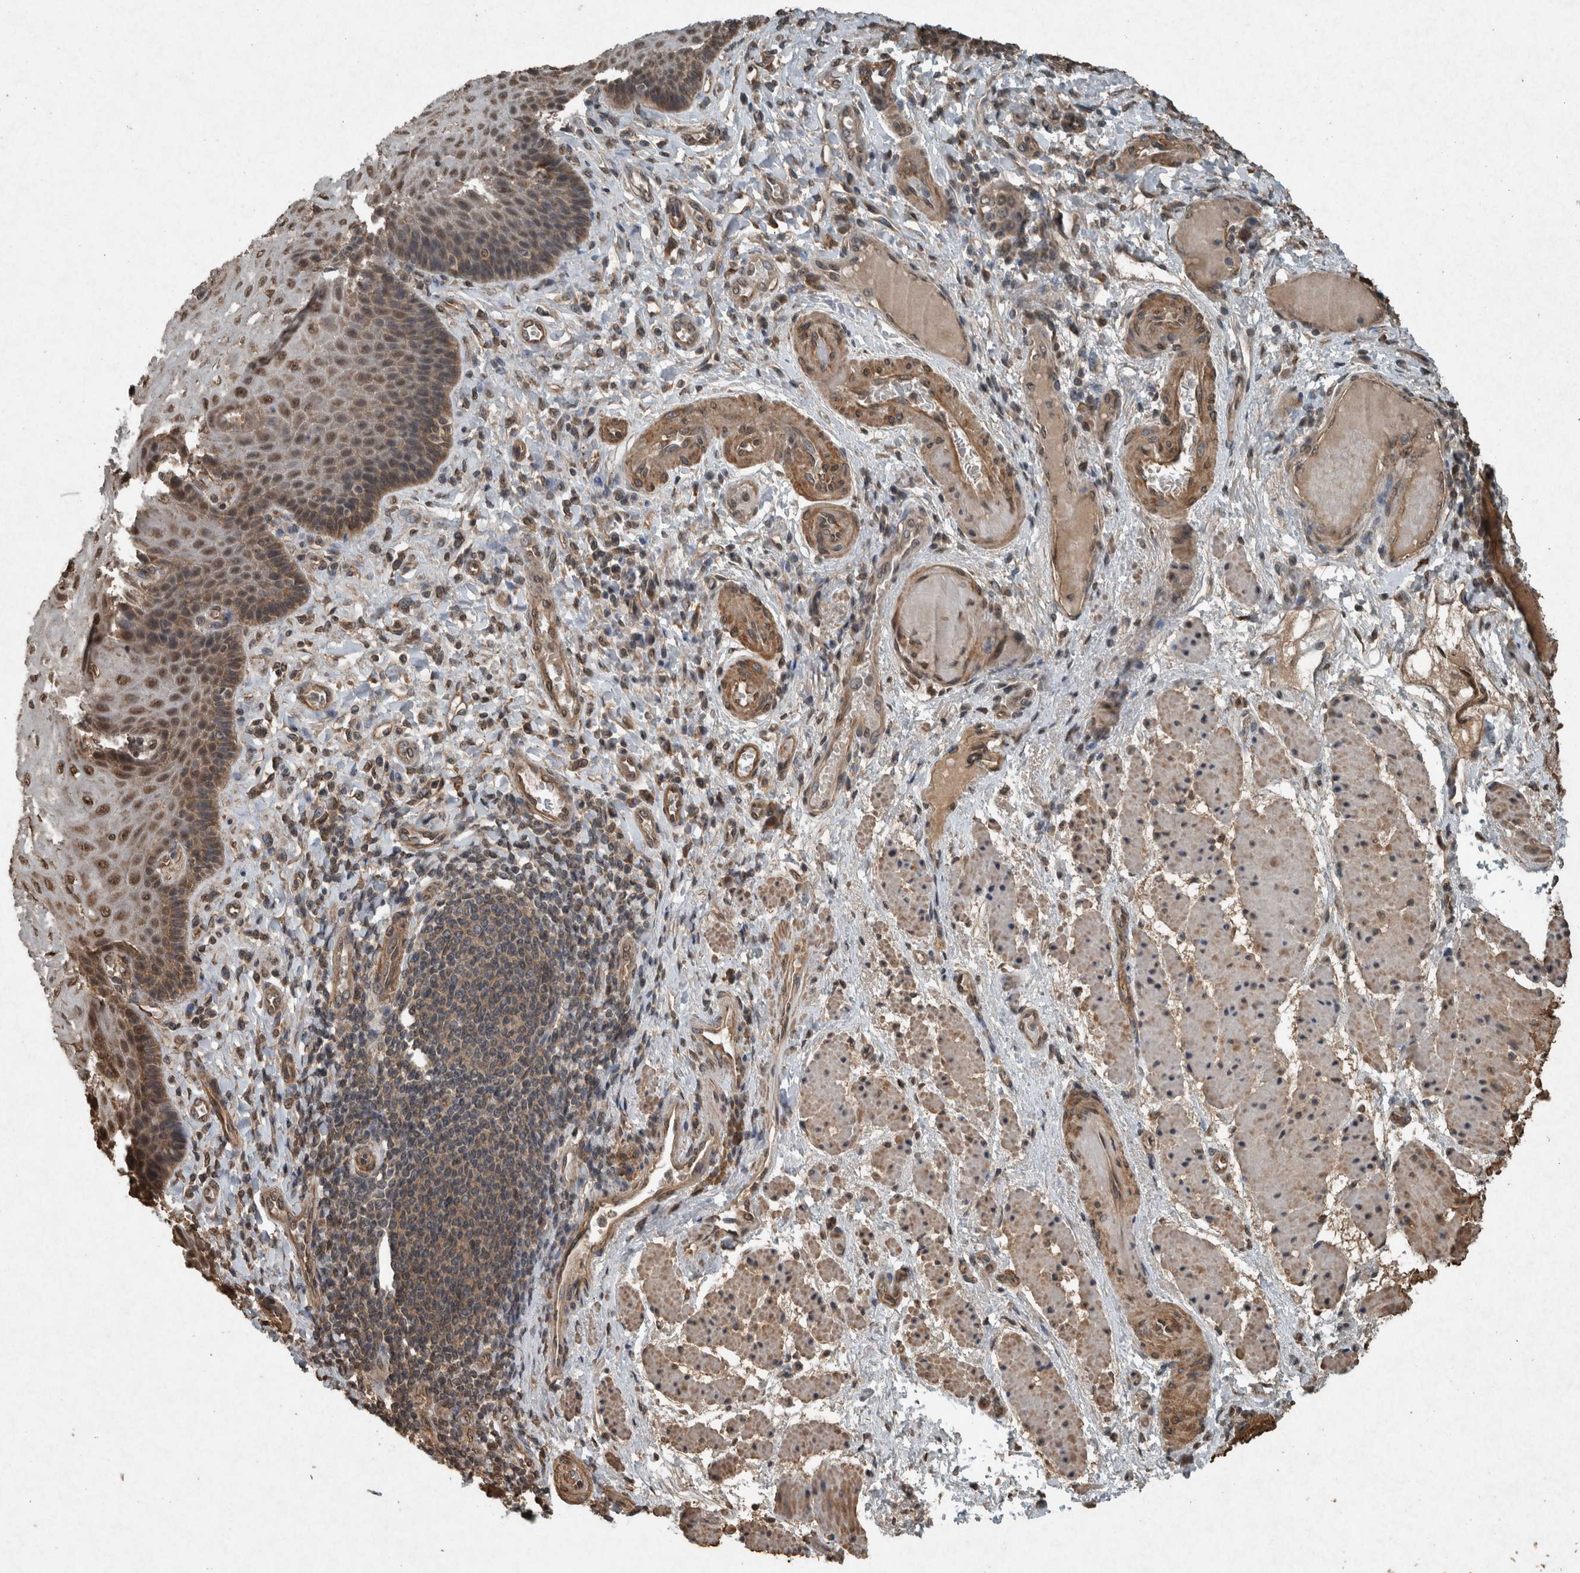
{"staining": {"intensity": "moderate", "quantity": ">75%", "location": "cytoplasmic/membranous,nuclear"}, "tissue": "esophagus", "cell_type": "Squamous epithelial cells", "image_type": "normal", "snomed": [{"axis": "morphology", "description": "Normal tissue, NOS"}, {"axis": "topography", "description": "Esophagus"}], "caption": "This micrograph shows immunohistochemistry staining of benign esophagus, with medium moderate cytoplasmic/membranous,nuclear positivity in about >75% of squamous epithelial cells.", "gene": "ARHGEF12", "patient": {"sex": "male", "age": 54}}